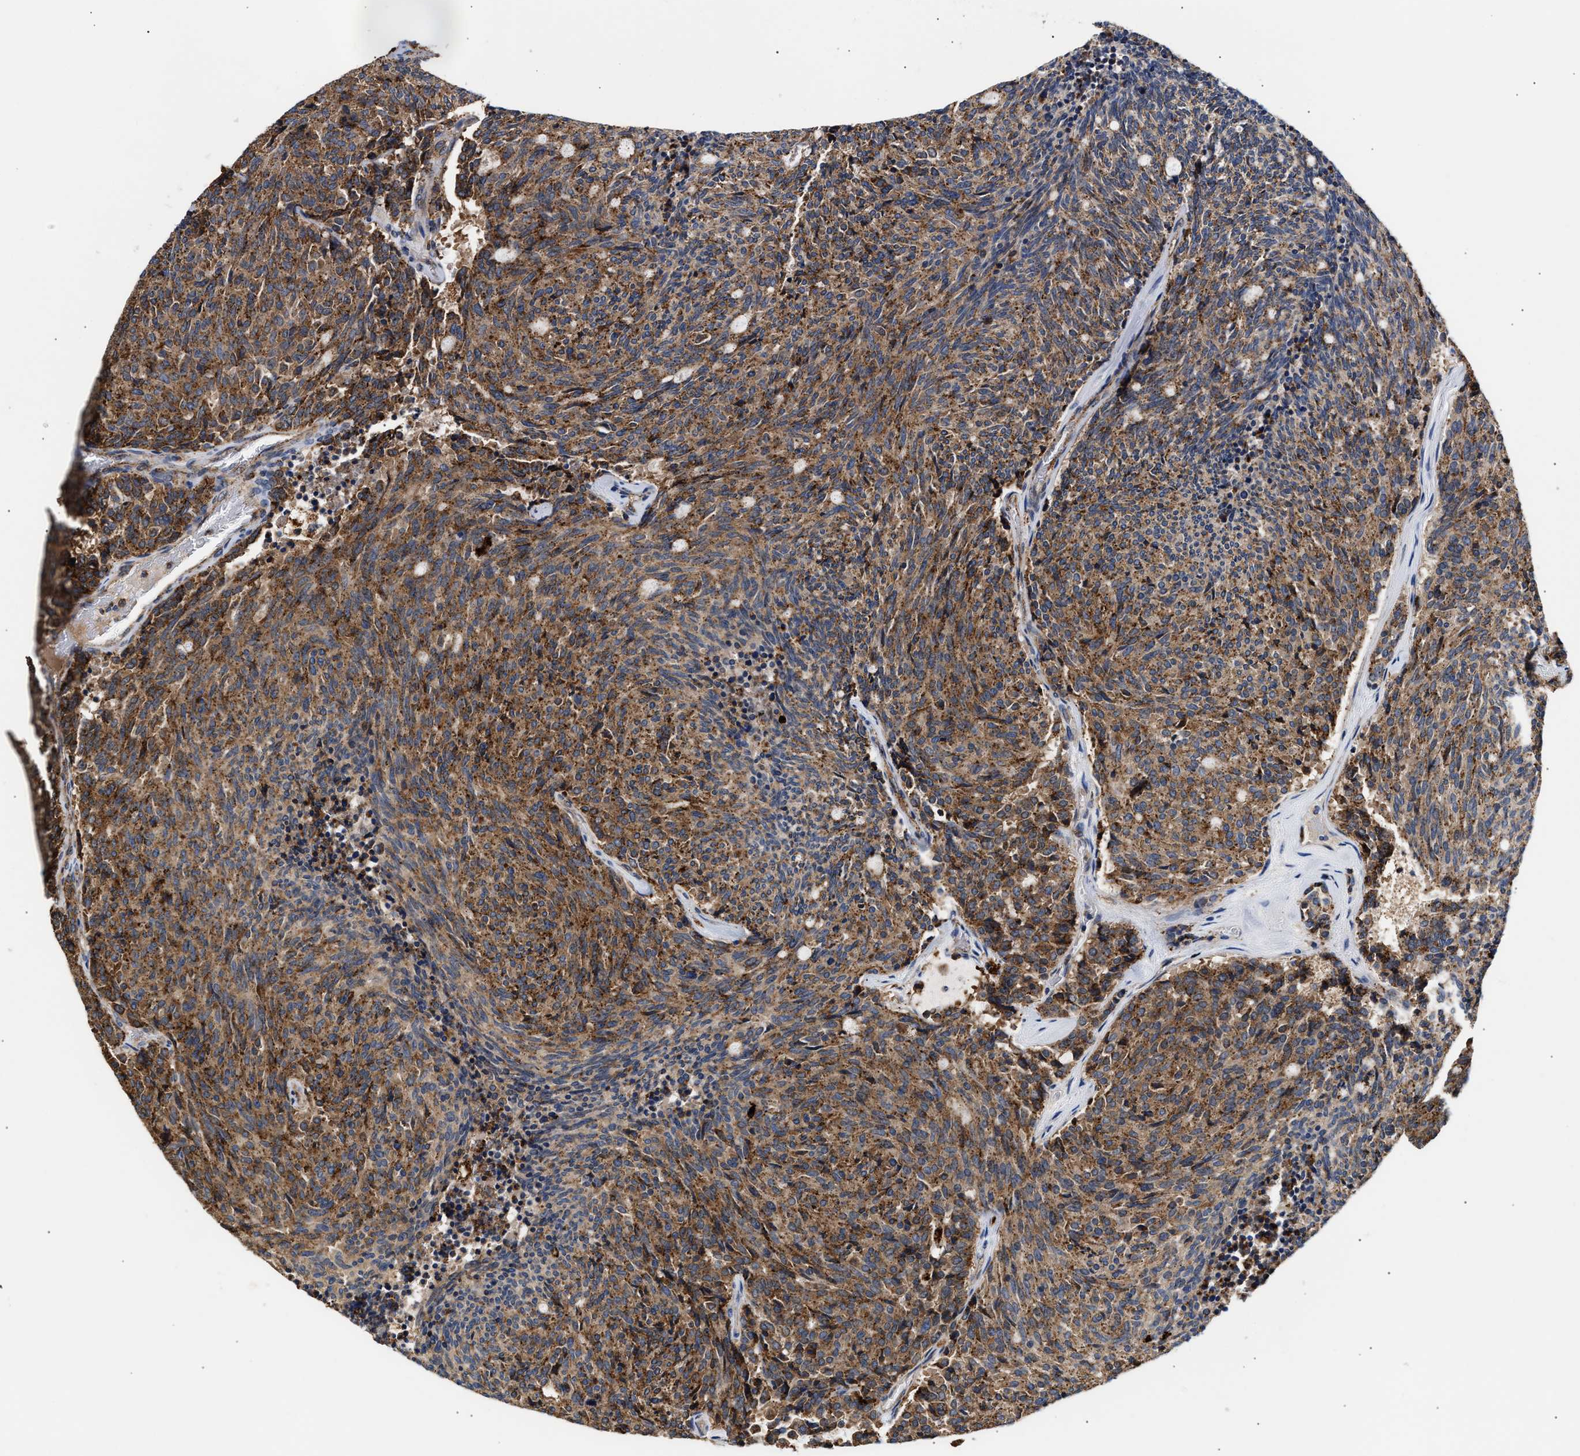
{"staining": {"intensity": "moderate", "quantity": ">75%", "location": "cytoplasmic/membranous"}, "tissue": "carcinoid", "cell_type": "Tumor cells", "image_type": "cancer", "snomed": [{"axis": "morphology", "description": "Carcinoid, malignant, NOS"}, {"axis": "topography", "description": "Pancreas"}], "caption": "An immunohistochemistry (IHC) photomicrograph of neoplastic tissue is shown. Protein staining in brown labels moderate cytoplasmic/membranous positivity in carcinoid (malignant) within tumor cells.", "gene": "CCDC146", "patient": {"sex": "female", "age": 54}}